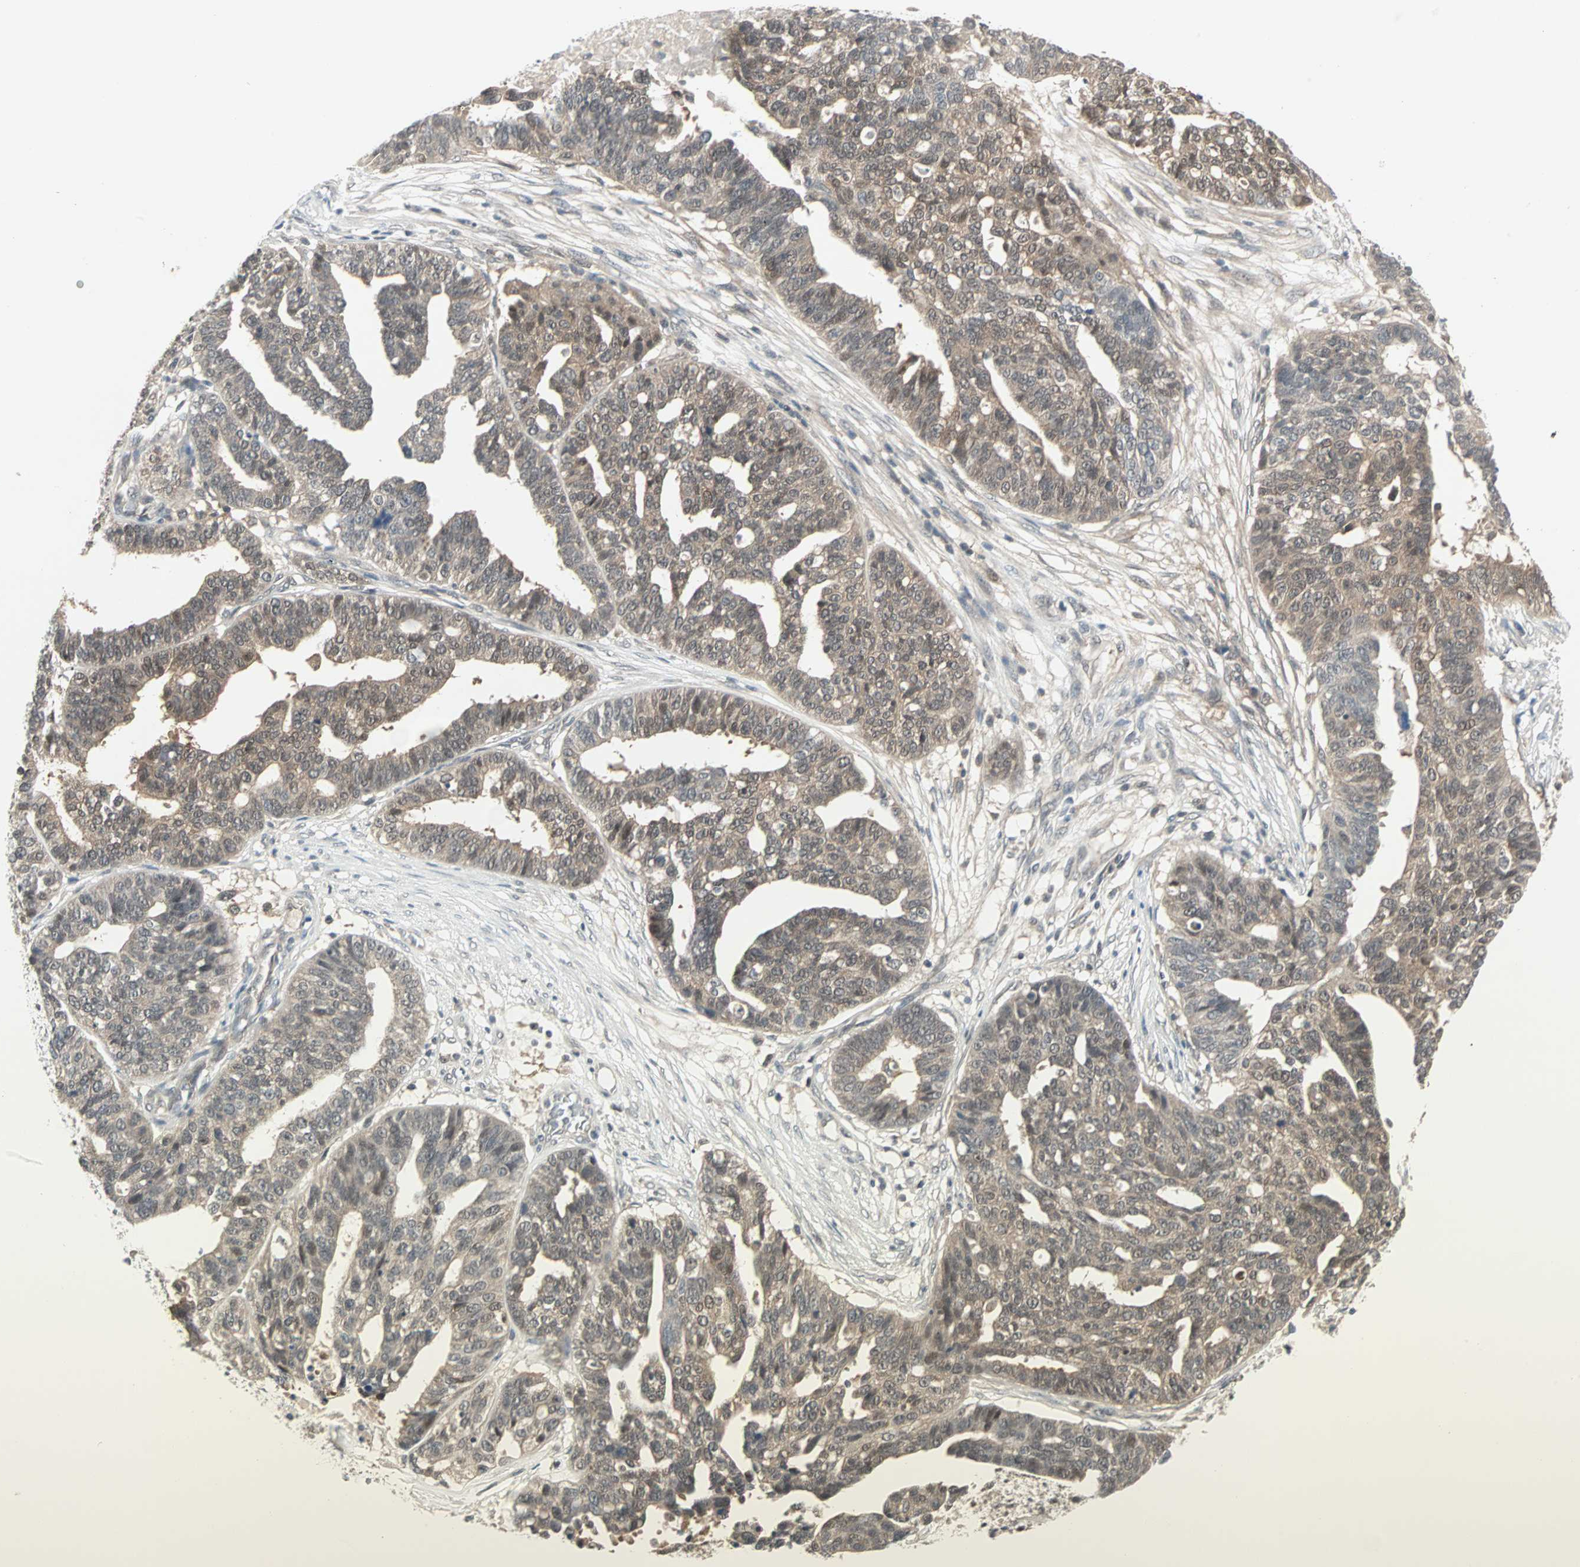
{"staining": {"intensity": "weak", "quantity": "25%-75%", "location": "cytoplasmic/membranous"}, "tissue": "ovarian cancer", "cell_type": "Tumor cells", "image_type": "cancer", "snomed": [{"axis": "morphology", "description": "Cystadenocarcinoma, serous, NOS"}, {"axis": "topography", "description": "Ovary"}], "caption": "Brown immunohistochemical staining in human serous cystadenocarcinoma (ovarian) exhibits weak cytoplasmic/membranous staining in approximately 25%-75% of tumor cells. (brown staining indicates protein expression, while blue staining denotes nuclei).", "gene": "PTPA", "patient": {"sex": "female", "age": 59}}